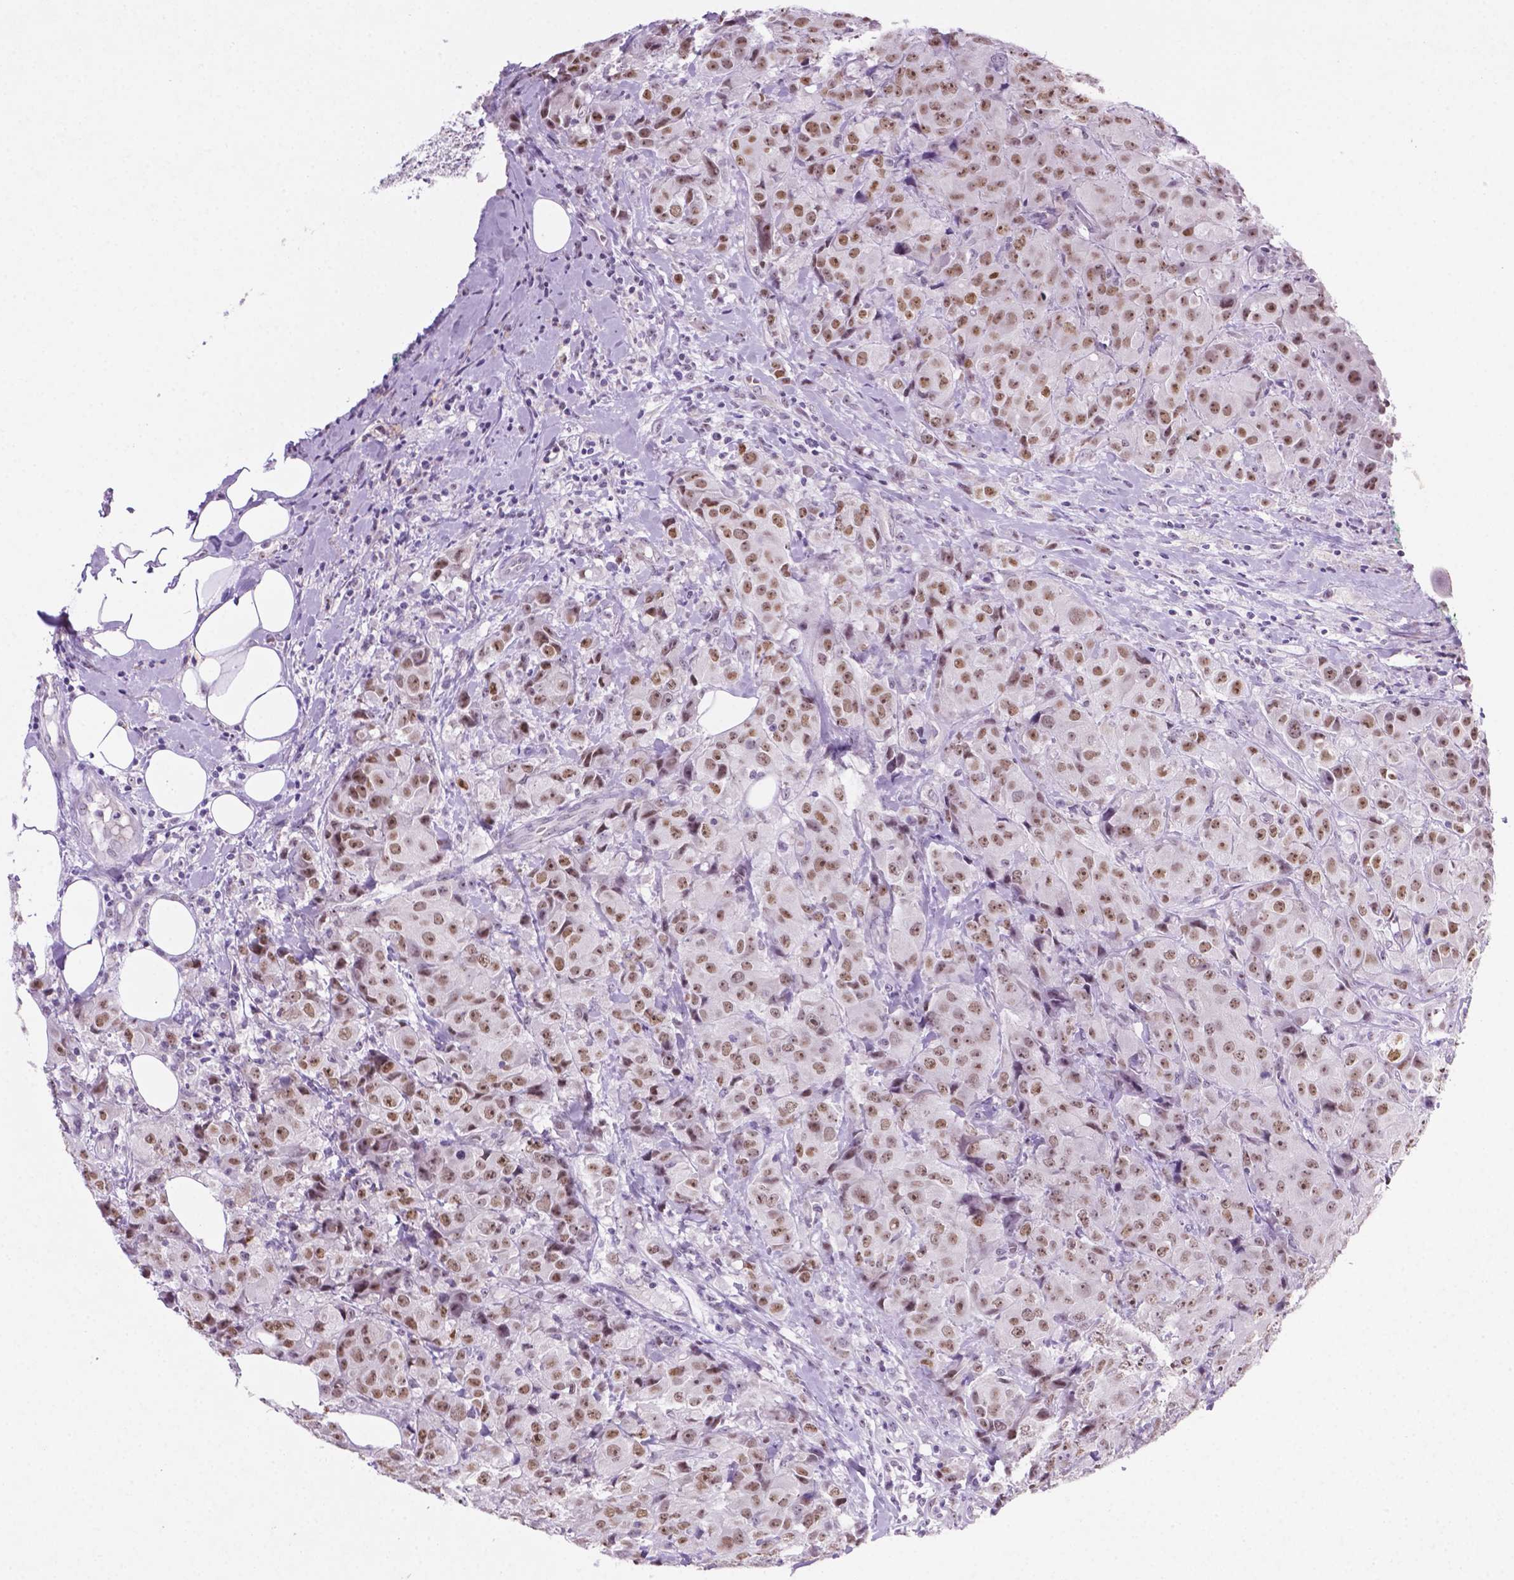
{"staining": {"intensity": "moderate", "quantity": "25%-75%", "location": "nuclear"}, "tissue": "breast cancer", "cell_type": "Tumor cells", "image_type": "cancer", "snomed": [{"axis": "morphology", "description": "Normal tissue, NOS"}, {"axis": "morphology", "description": "Duct carcinoma"}, {"axis": "topography", "description": "Breast"}], "caption": "DAB (3,3'-diaminobenzidine) immunohistochemical staining of intraductal carcinoma (breast) displays moderate nuclear protein expression in about 25%-75% of tumor cells. (DAB (3,3'-diaminobenzidine) IHC with brightfield microscopy, high magnification).", "gene": "C18orf21", "patient": {"sex": "female", "age": 43}}